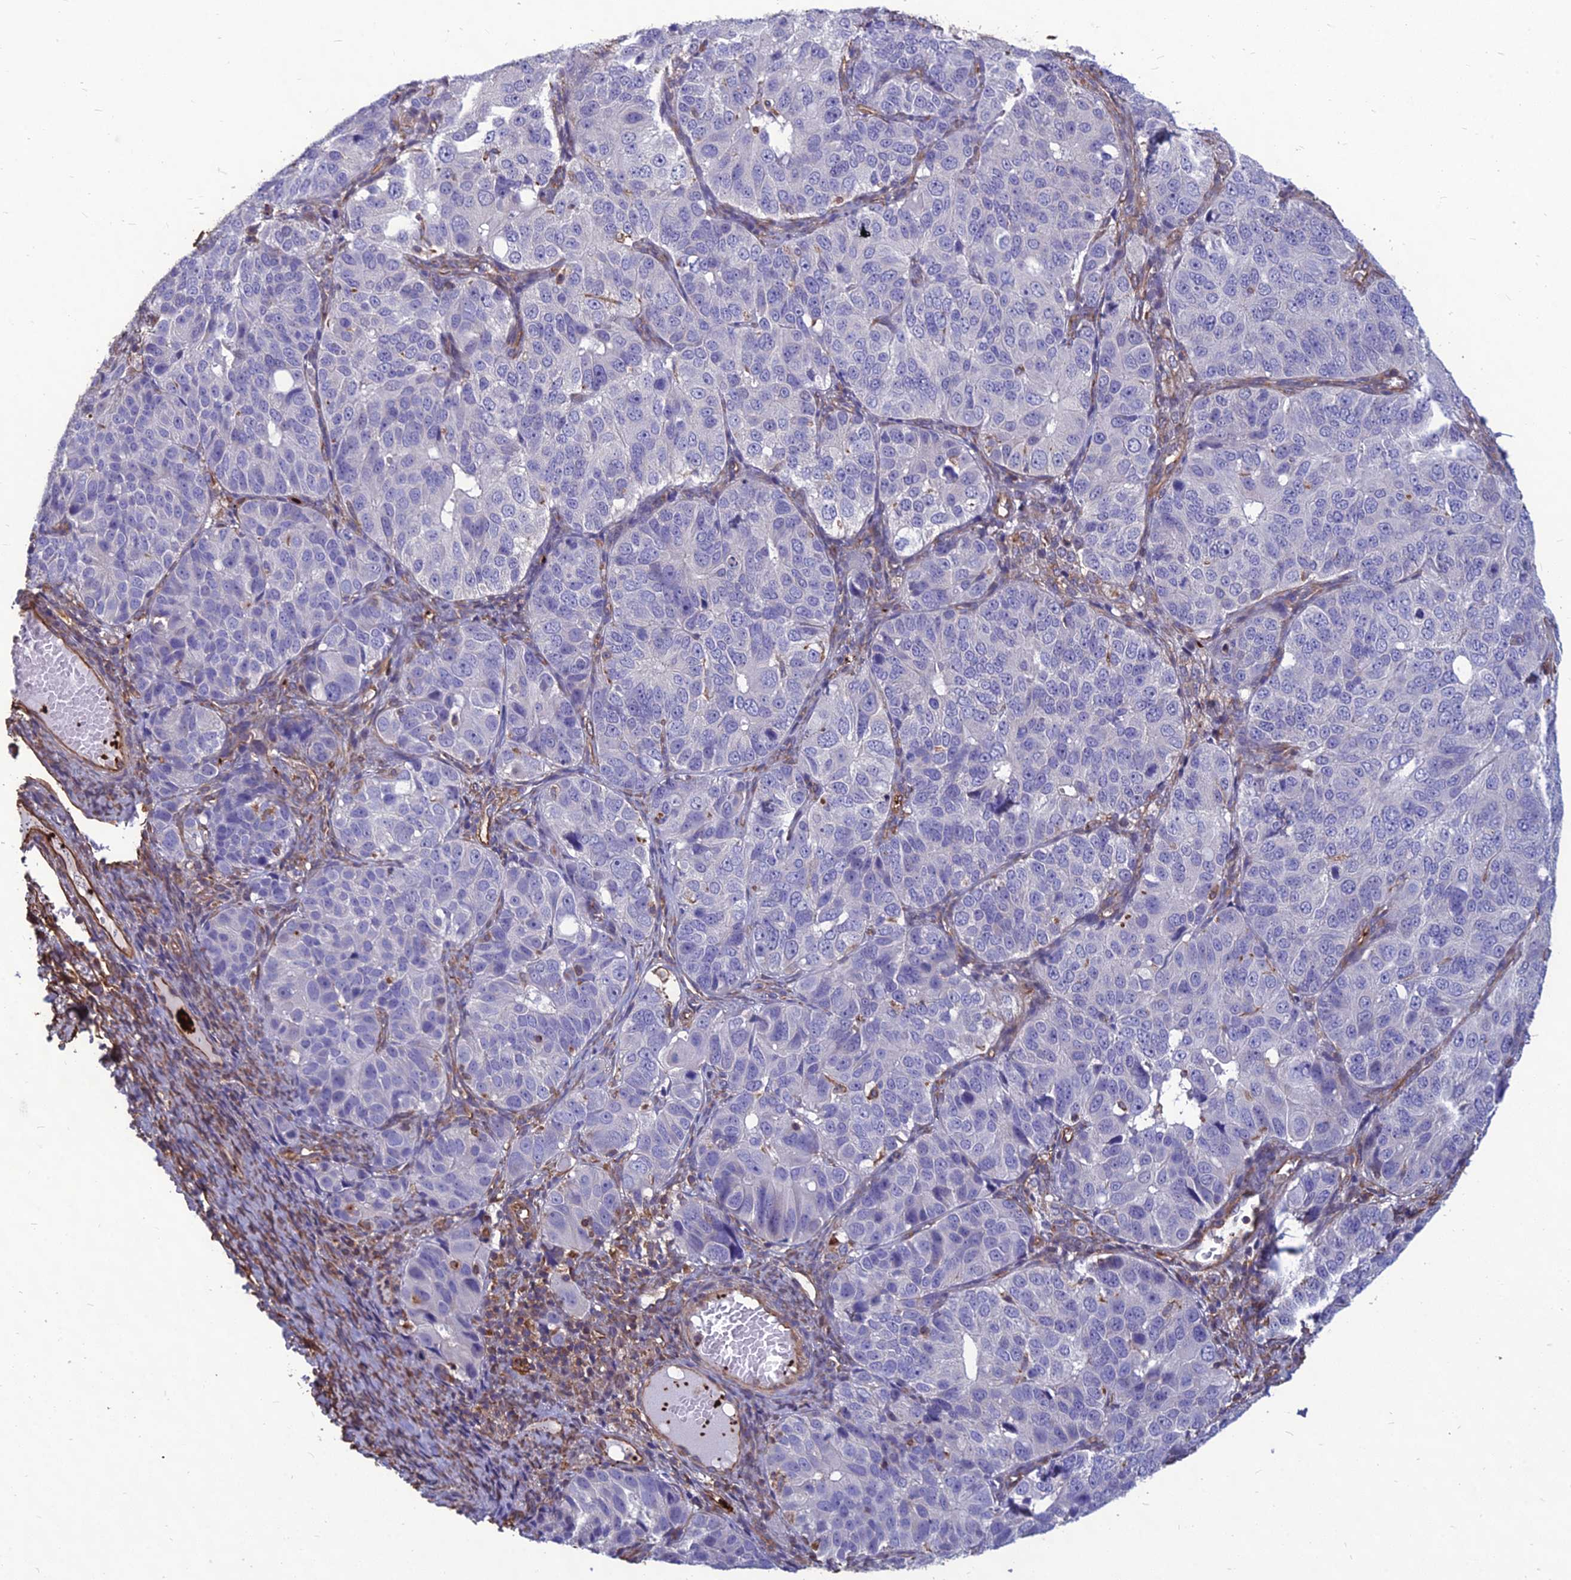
{"staining": {"intensity": "negative", "quantity": "none", "location": "none"}, "tissue": "ovarian cancer", "cell_type": "Tumor cells", "image_type": "cancer", "snomed": [{"axis": "morphology", "description": "Carcinoma, endometroid"}, {"axis": "topography", "description": "Ovary"}], "caption": "High power microscopy photomicrograph of an IHC histopathology image of ovarian cancer (endometroid carcinoma), revealing no significant staining in tumor cells.", "gene": "PSMD11", "patient": {"sex": "female", "age": 51}}